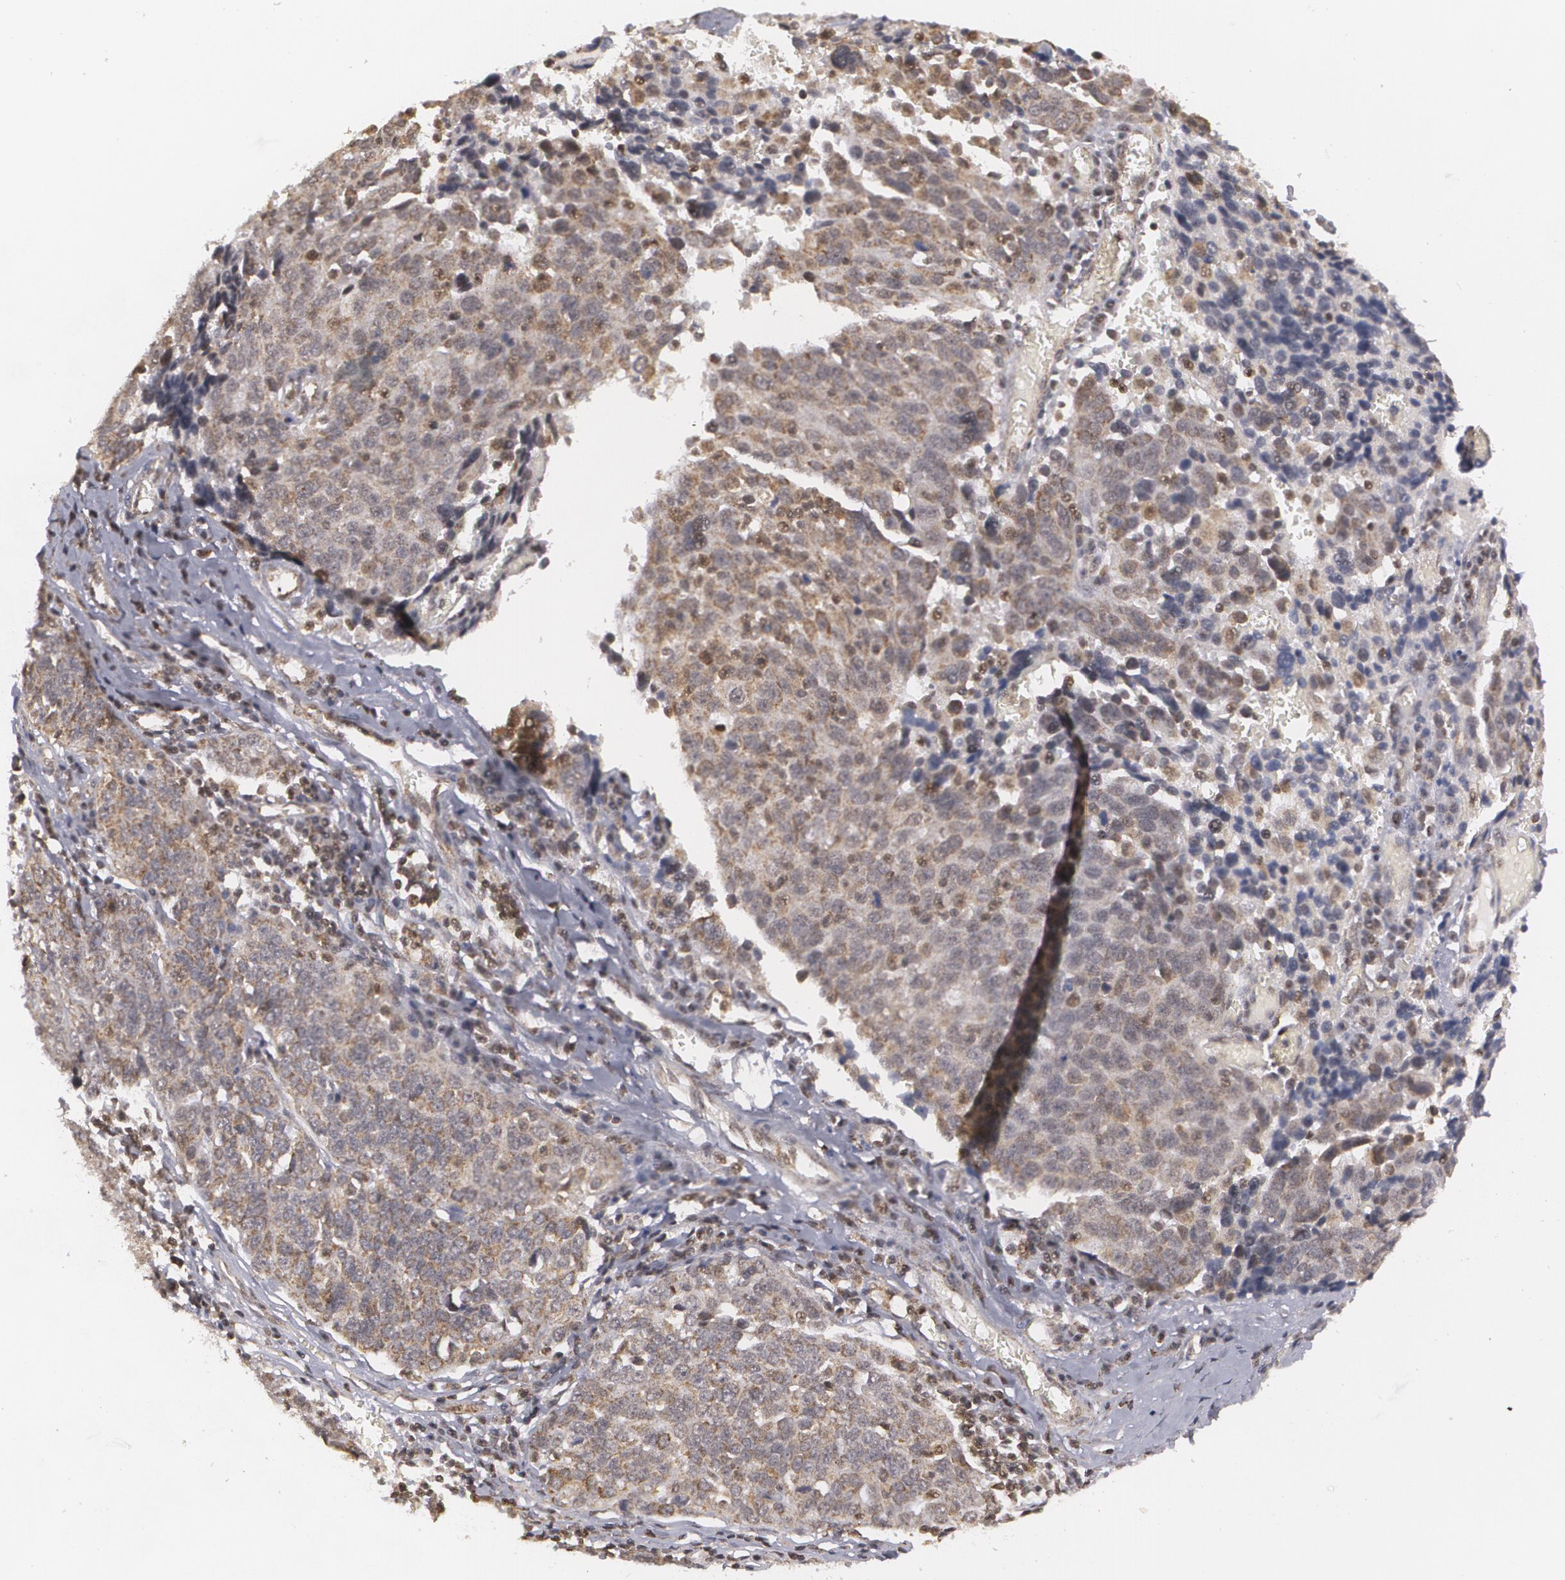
{"staining": {"intensity": "weak", "quantity": "<25%", "location": "nuclear"}, "tissue": "ovarian cancer", "cell_type": "Tumor cells", "image_type": "cancer", "snomed": [{"axis": "morphology", "description": "Carcinoma, endometroid"}, {"axis": "topography", "description": "Ovary"}], "caption": "This histopathology image is of ovarian endometroid carcinoma stained with immunohistochemistry (IHC) to label a protein in brown with the nuclei are counter-stained blue. There is no positivity in tumor cells. Nuclei are stained in blue.", "gene": "MXD1", "patient": {"sex": "female", "age": 75}}